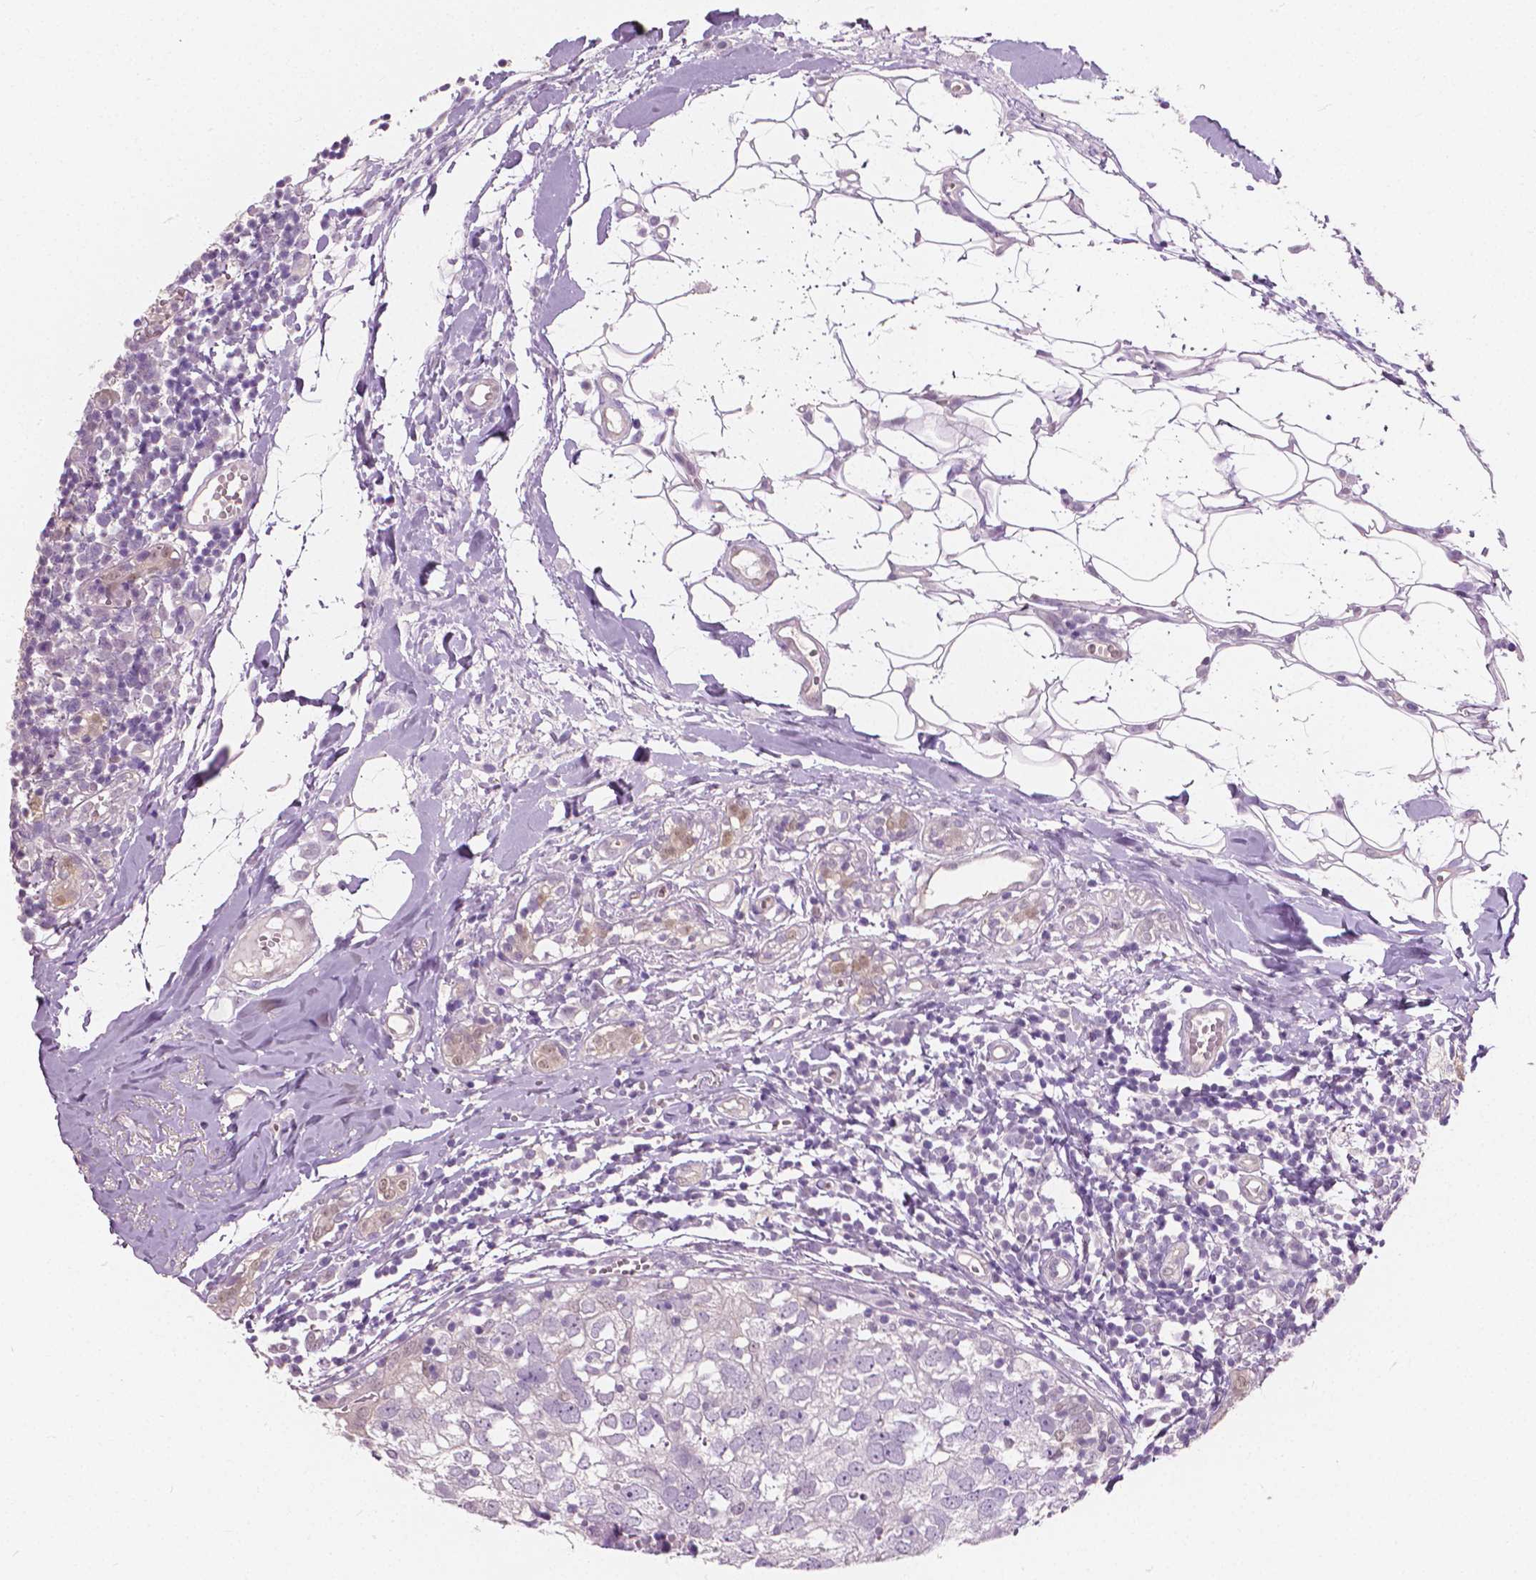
{"staining": {"intensity": "negative", "quantity": "none", "location": "none"}, "tissue": "breast cancer", "cell_type": "Tumor cells", "image_type": "cancer", "snomed": [{"axis": "morphology", "description": "Duct carcinoma"}, {"axis": "topography", "description": "Breast"}], "caption": "An IHC histopathology image of breast cancer is shown. There is no staining in tumor cells of breast cancer.", "gene": "TKFC", "patient": {"sex": "female", "age": 30}}